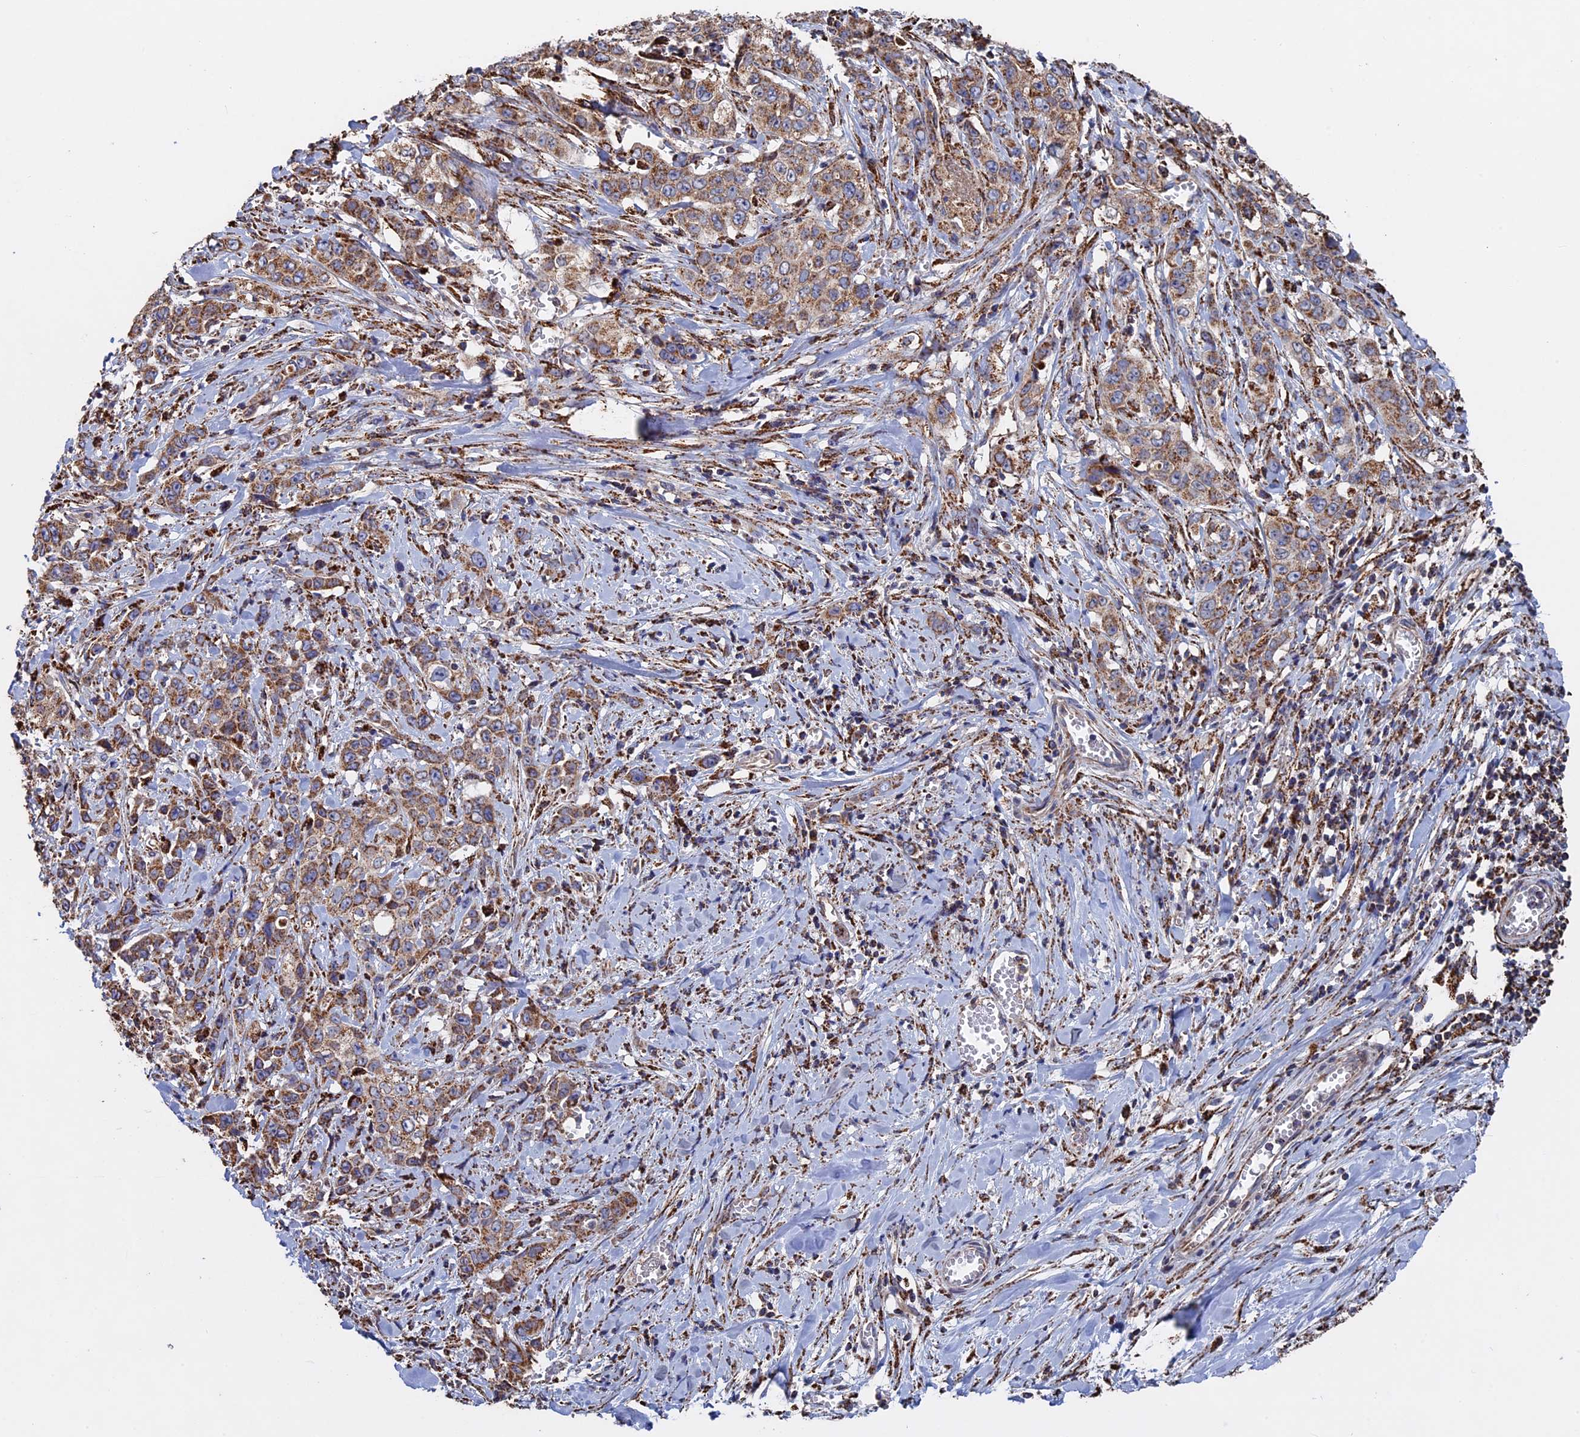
{"staining": {"intensity": "moderate", "quantity": ">75%", "location": "cytoplasmic/membranous"}, "tissue": "stomach cancer", "cell_type": "Tumor cells", "image_type": "cancer", "snomed": [{"axis": "morphology", "description": "Adenocarcinoma, NOS"}, {"axis": "topography", "description": "Stomach, upper"}], "caption": "IHC image of human adenocarcinoma (stomach) stained for a protein (brown), which reveals medium levels of moderate cytoplasmic/membranous staining in about >75% of tumor cells.", "gene": "SEC24D", "patient": {"sex": "male", "age": 62}}